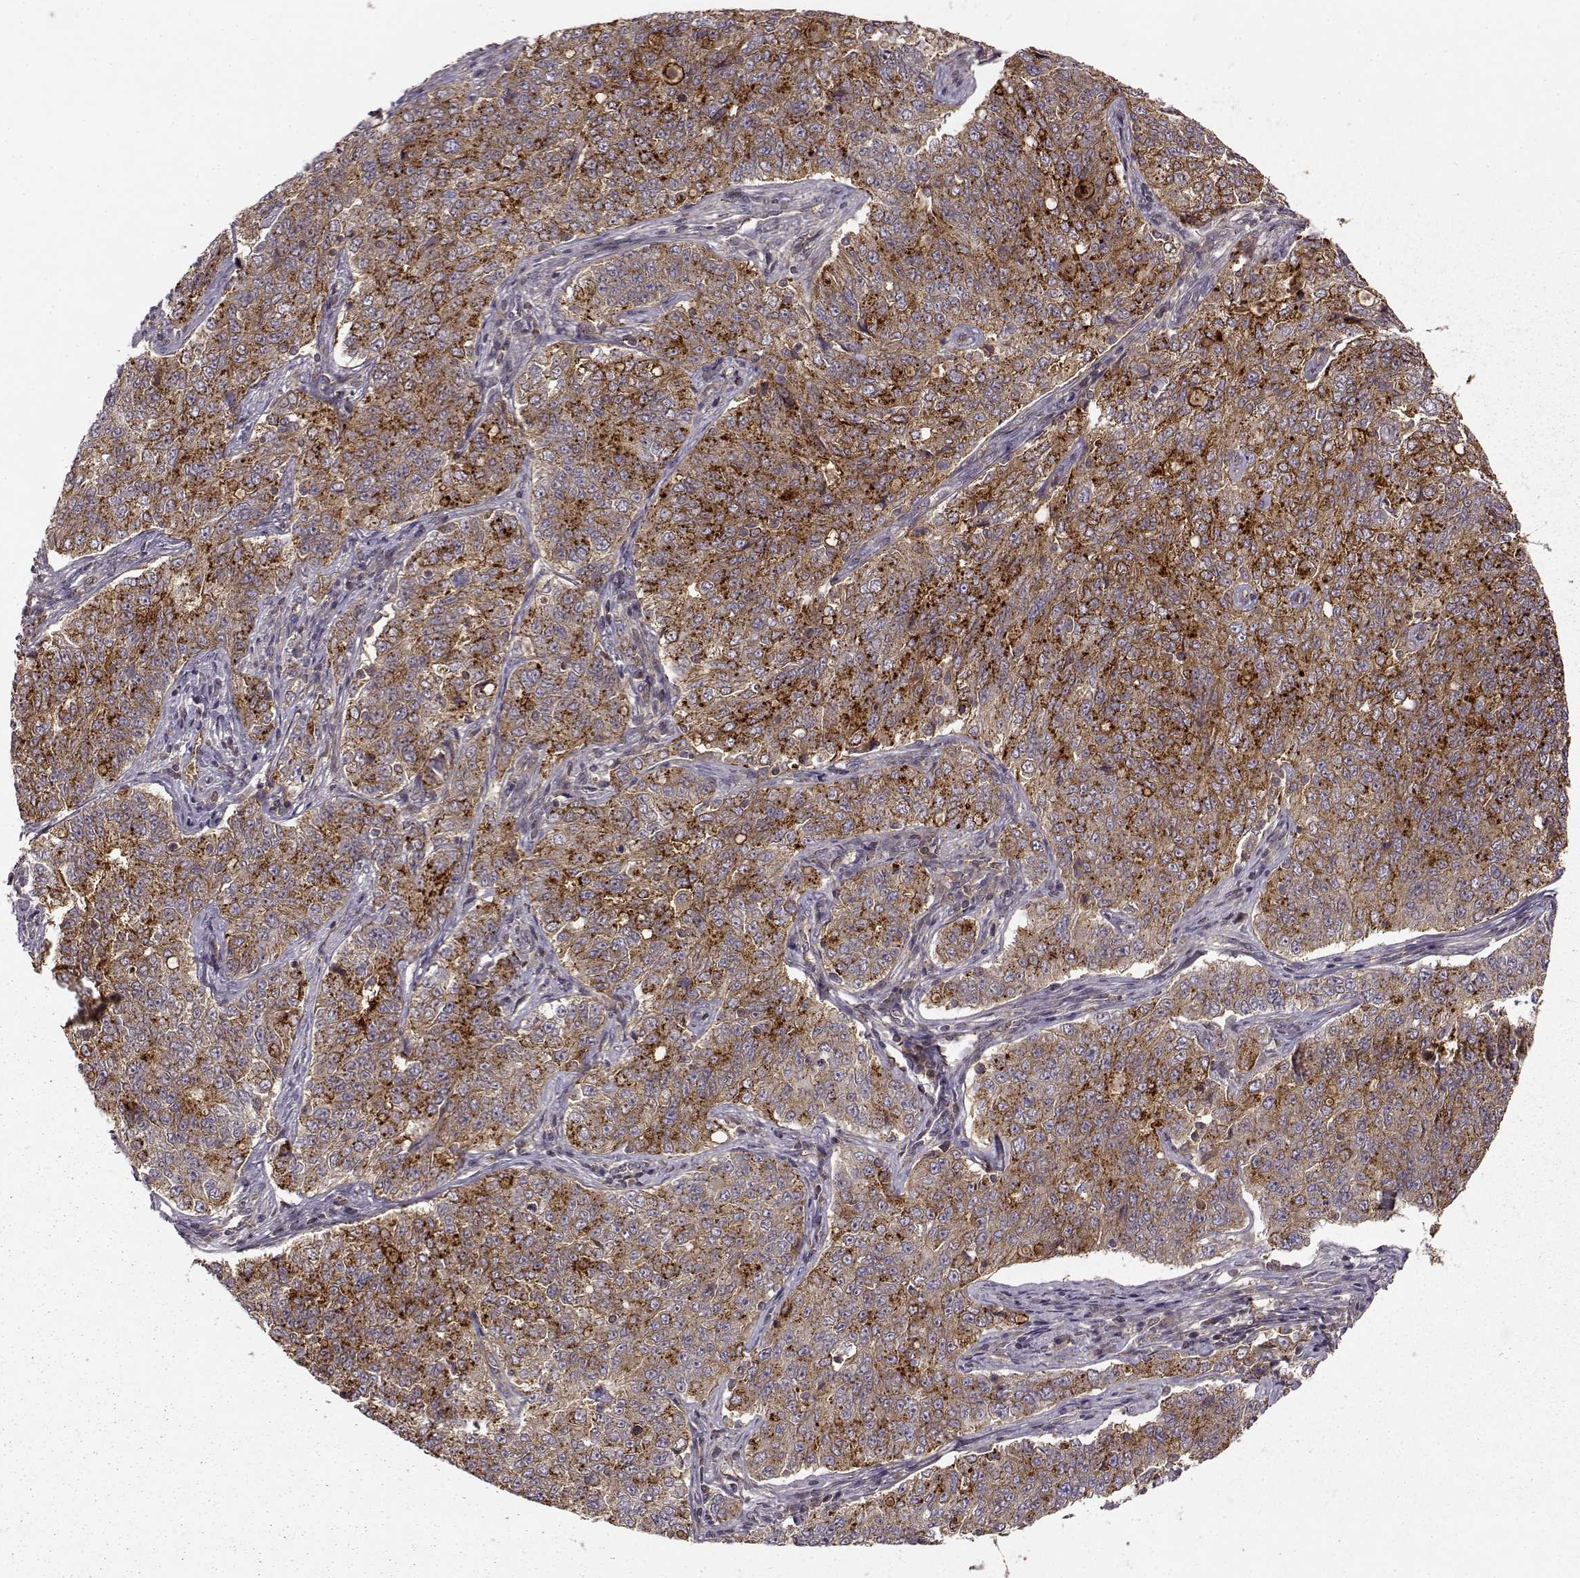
{"staining": {"intensity": "moderate", "quantity": ">75%", "location": "cytoplasmic/membranous"}, "tissue": "endometrial cancer", "cell_type": "Tumor cells", "image_type": "cancer", "snomed": [{"axis": "morphology", "description": "Adenocarcinoma, NOS"}, {"axis": "topography", "description": "Endometrium"}], "caption": "Endometrial cancer (adenocarcinoma) stained with a brown dye demonstrates moderate cytoplasmic/membranous positive positivity in approximately >75% of tumor cells.", "gene": "IFRD2", "patient": {"sex": "female", "age": 43}}